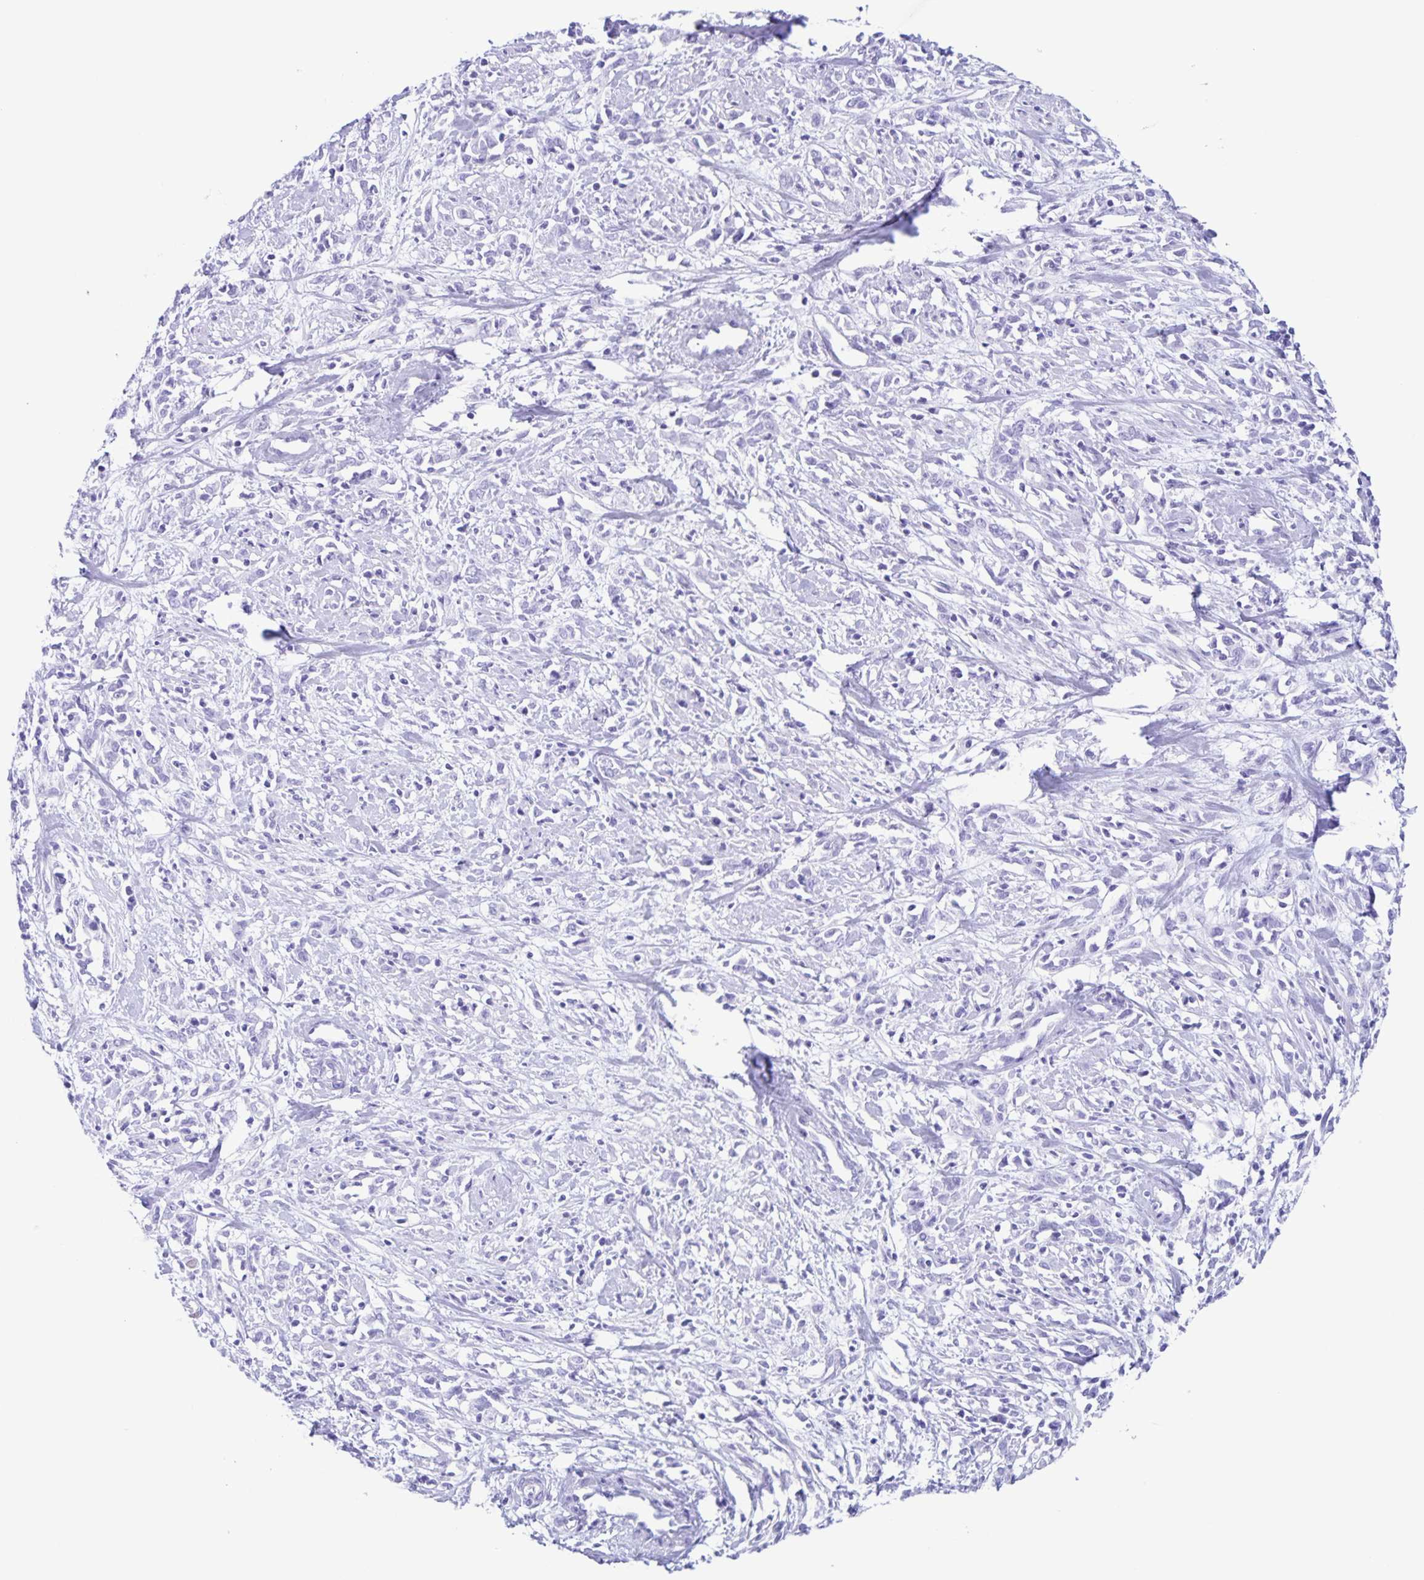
{"staining": {"intensity": "negative", "quantity": "none", "location": "none"}, "tissue": "cervical cancer", "cell_type": "Tumor cells", "image_type": "cancer", "snomed": [{"axis": "morphology", "description": "Adenocarcinoma, NOS"}, {"axis": "topography", "description": "Cervix"}], "caption": "Protein analysis of cervical cancer shows no significant positivity in tumor cells.", "gene": "C12orf56", "patient": {"sex": "female", "age": 40}}